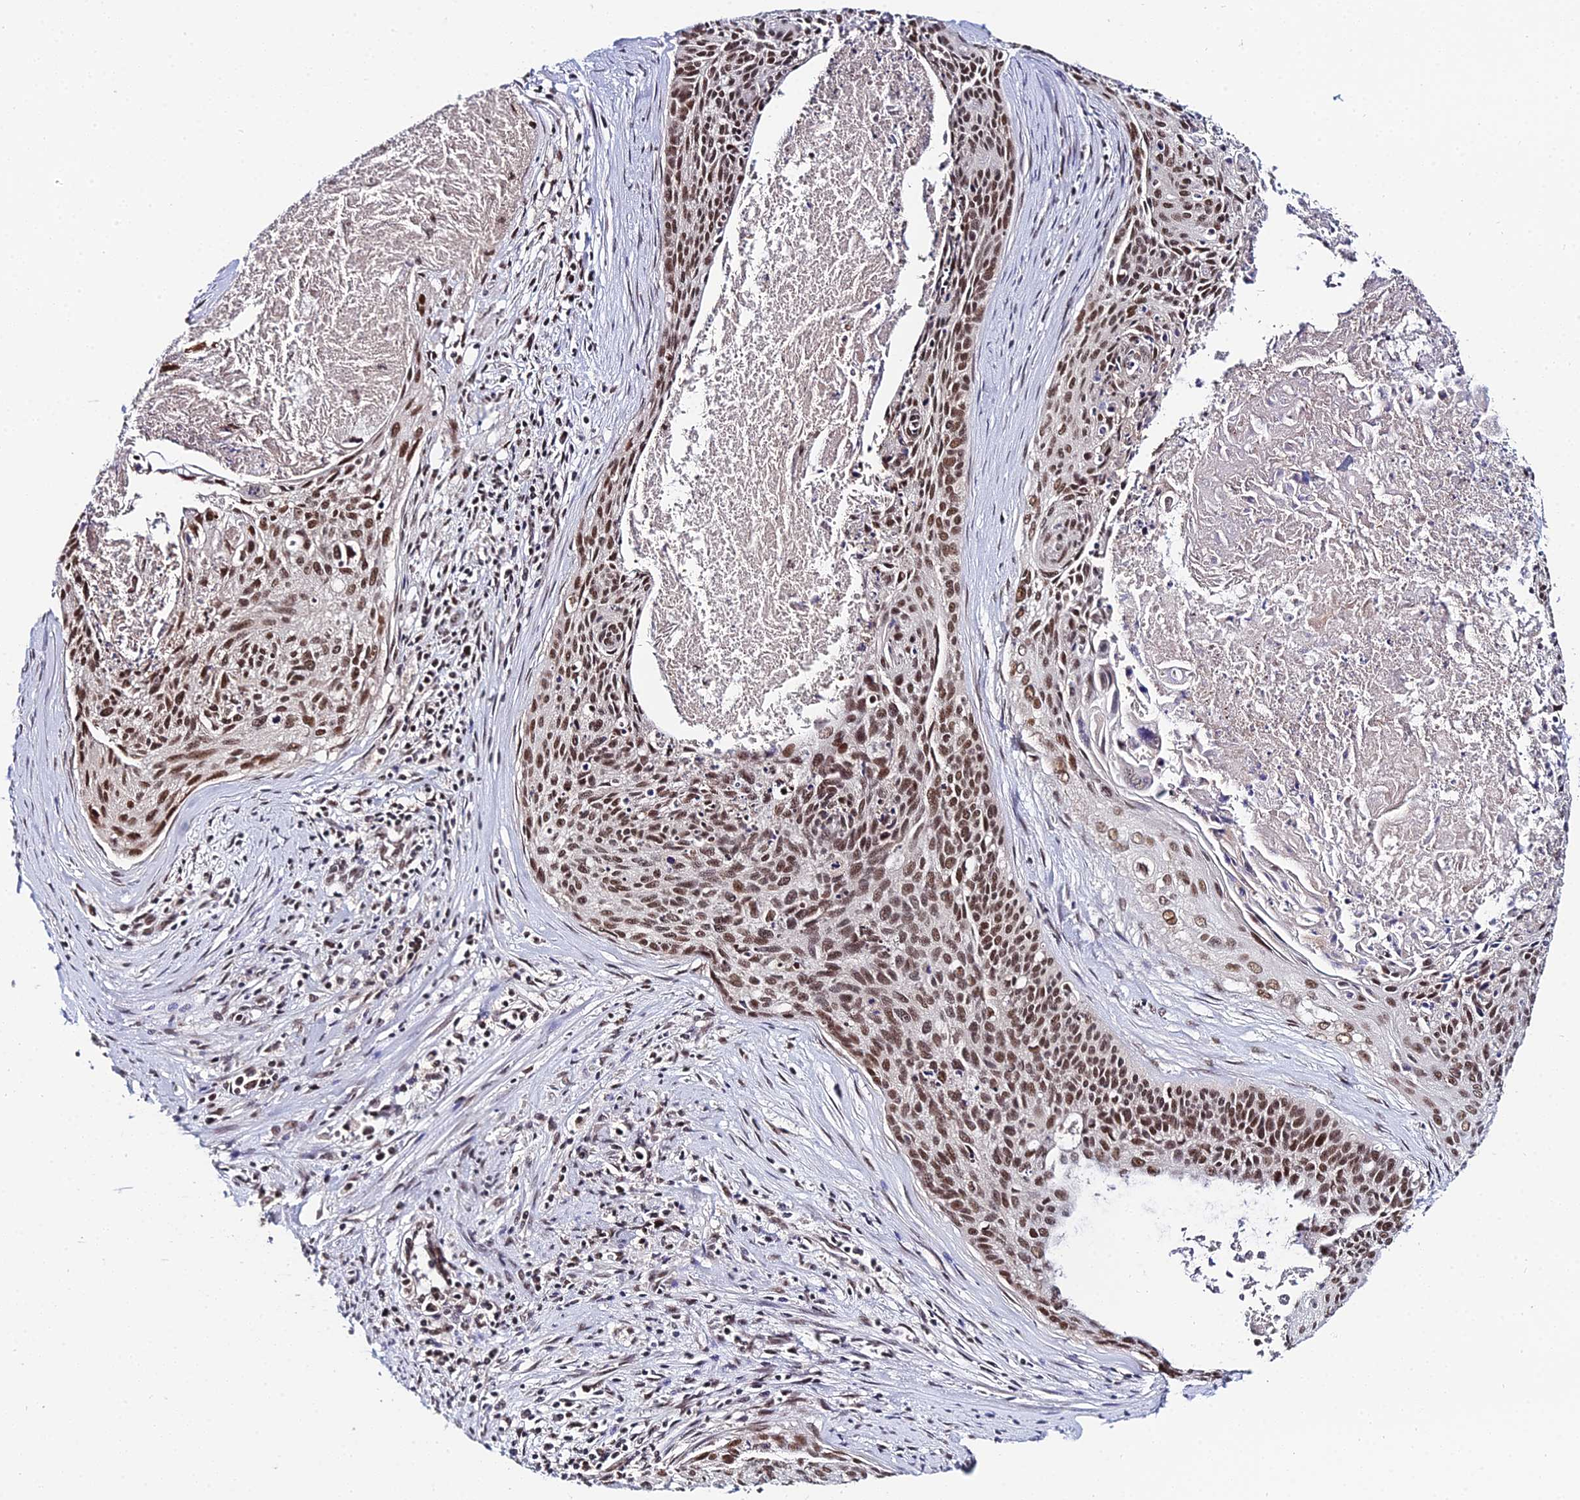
{"staining": {"intensity": "strong", "quantity": ">75%", "location": "nuclear"}, "tissue": "cervical cancer", "cell_type": "Tumor cells", "image_type": "cancer", "snomed": [{"axis": "morphology", "description": "Squamous cell carcinoma, NOS"}, {"axis": "topography", "description": "Cervix"}], "caption": "Squamous cell carcinoma (cervical) was stained to show a protein in brown. There is high levels of strong nuclear staining in approximately >75% of tumor cells.", "gene": "EXOSC3", "patient": {"sex": "female", "age": 55}}